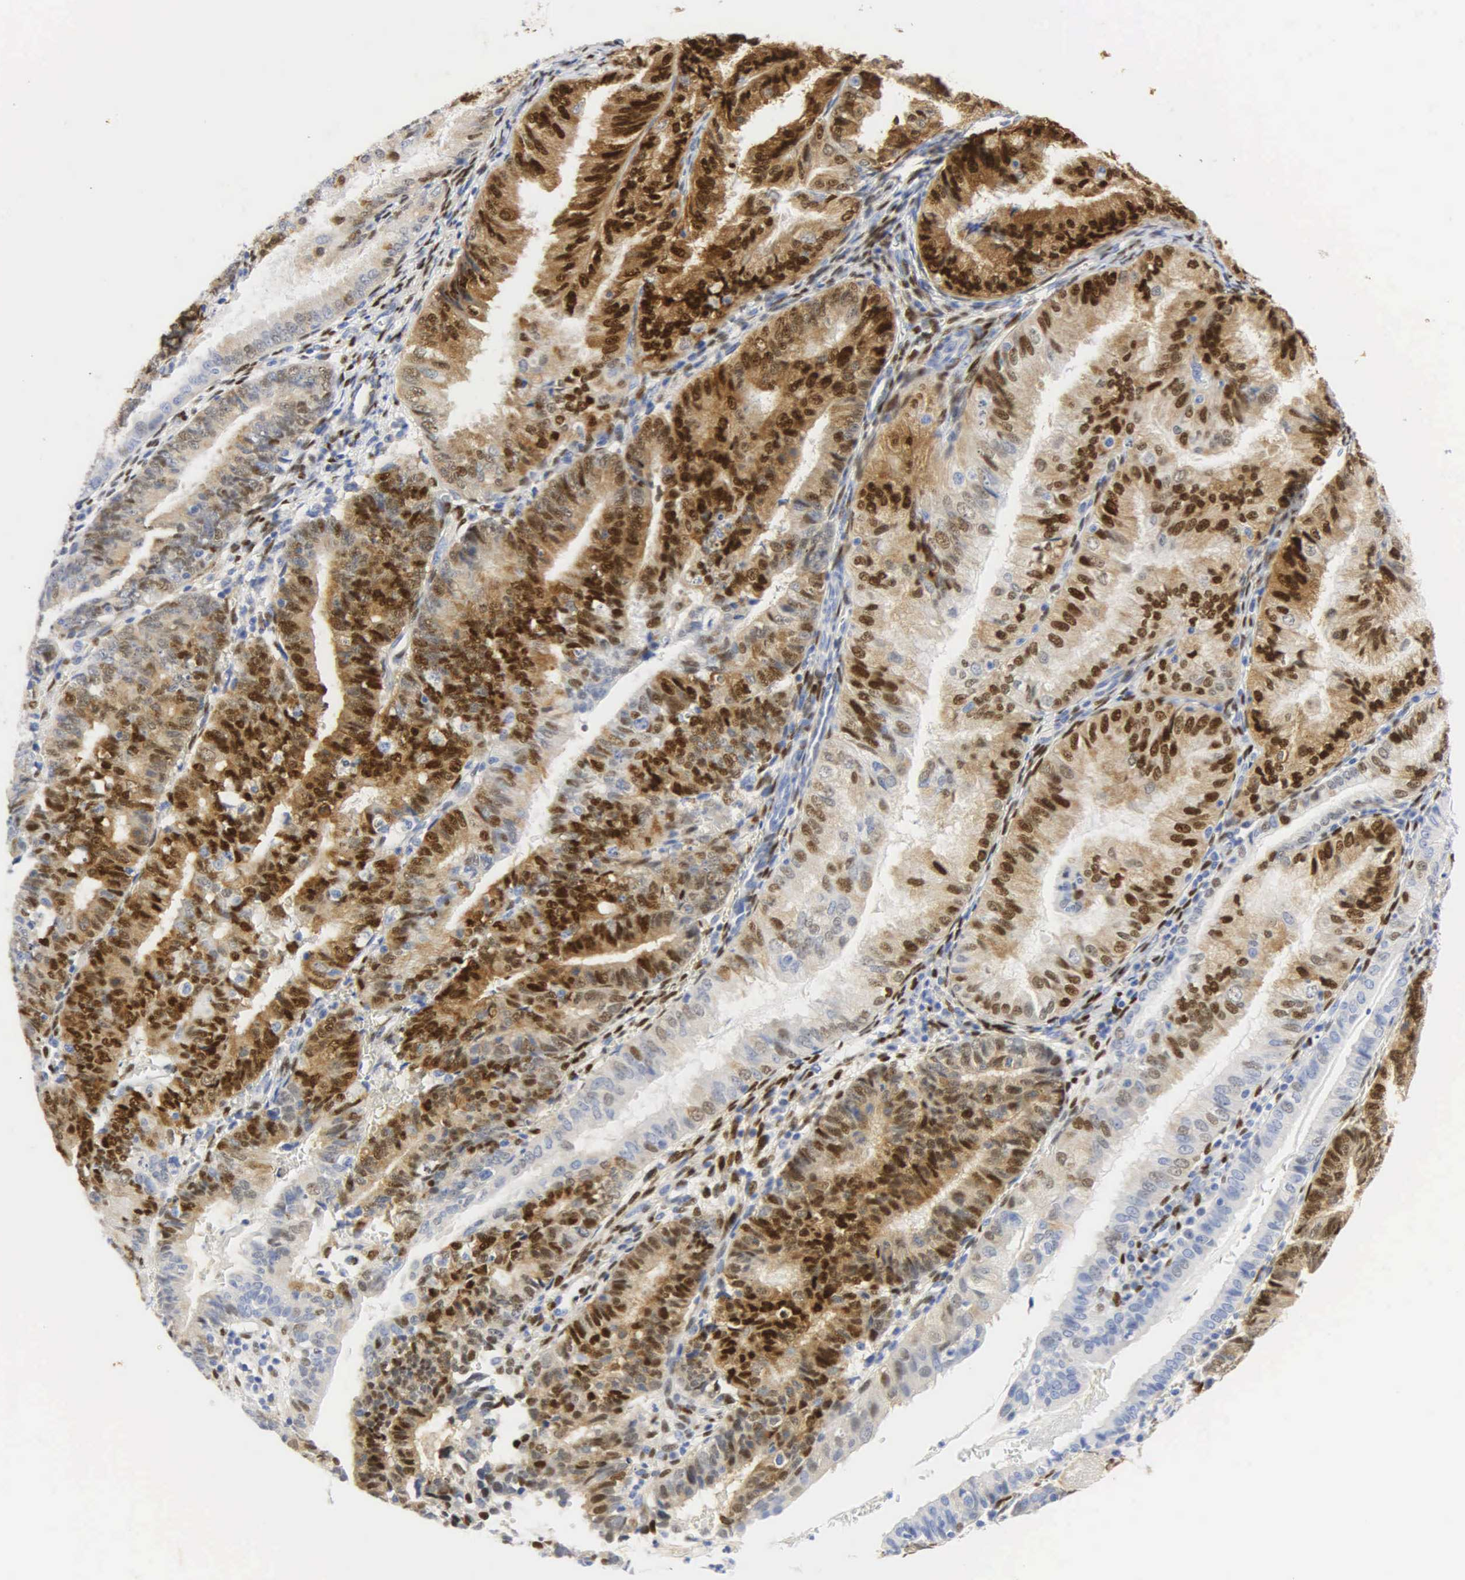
{"staining": {"intensity": "strong", "quantity": "25%-75%", "location": "cytoplasmic/membranous,nuclear"}, "tissue": "endometrial cancer", "cell_type": "Tumor cells", "image_type": "cancer", "snomed": [{"axis": "morphology", "description": "Adenocarcinoma, NOS"}, {"axis": "topography", "description": "Endometrium"}], "caption": "Immunohistochemistry of adenocarcinoma (endometrial) exhibits high levels of strong cytoplasmic/membranous and nuclear positivity in about 25%-75% of tumor cells. (Stains: DAB in brown, nuclei in blue, Microscopy: brightfield microscopy at high magnification).", "gene": "PGR", "patient": {"sex": "female", "age": 66}}